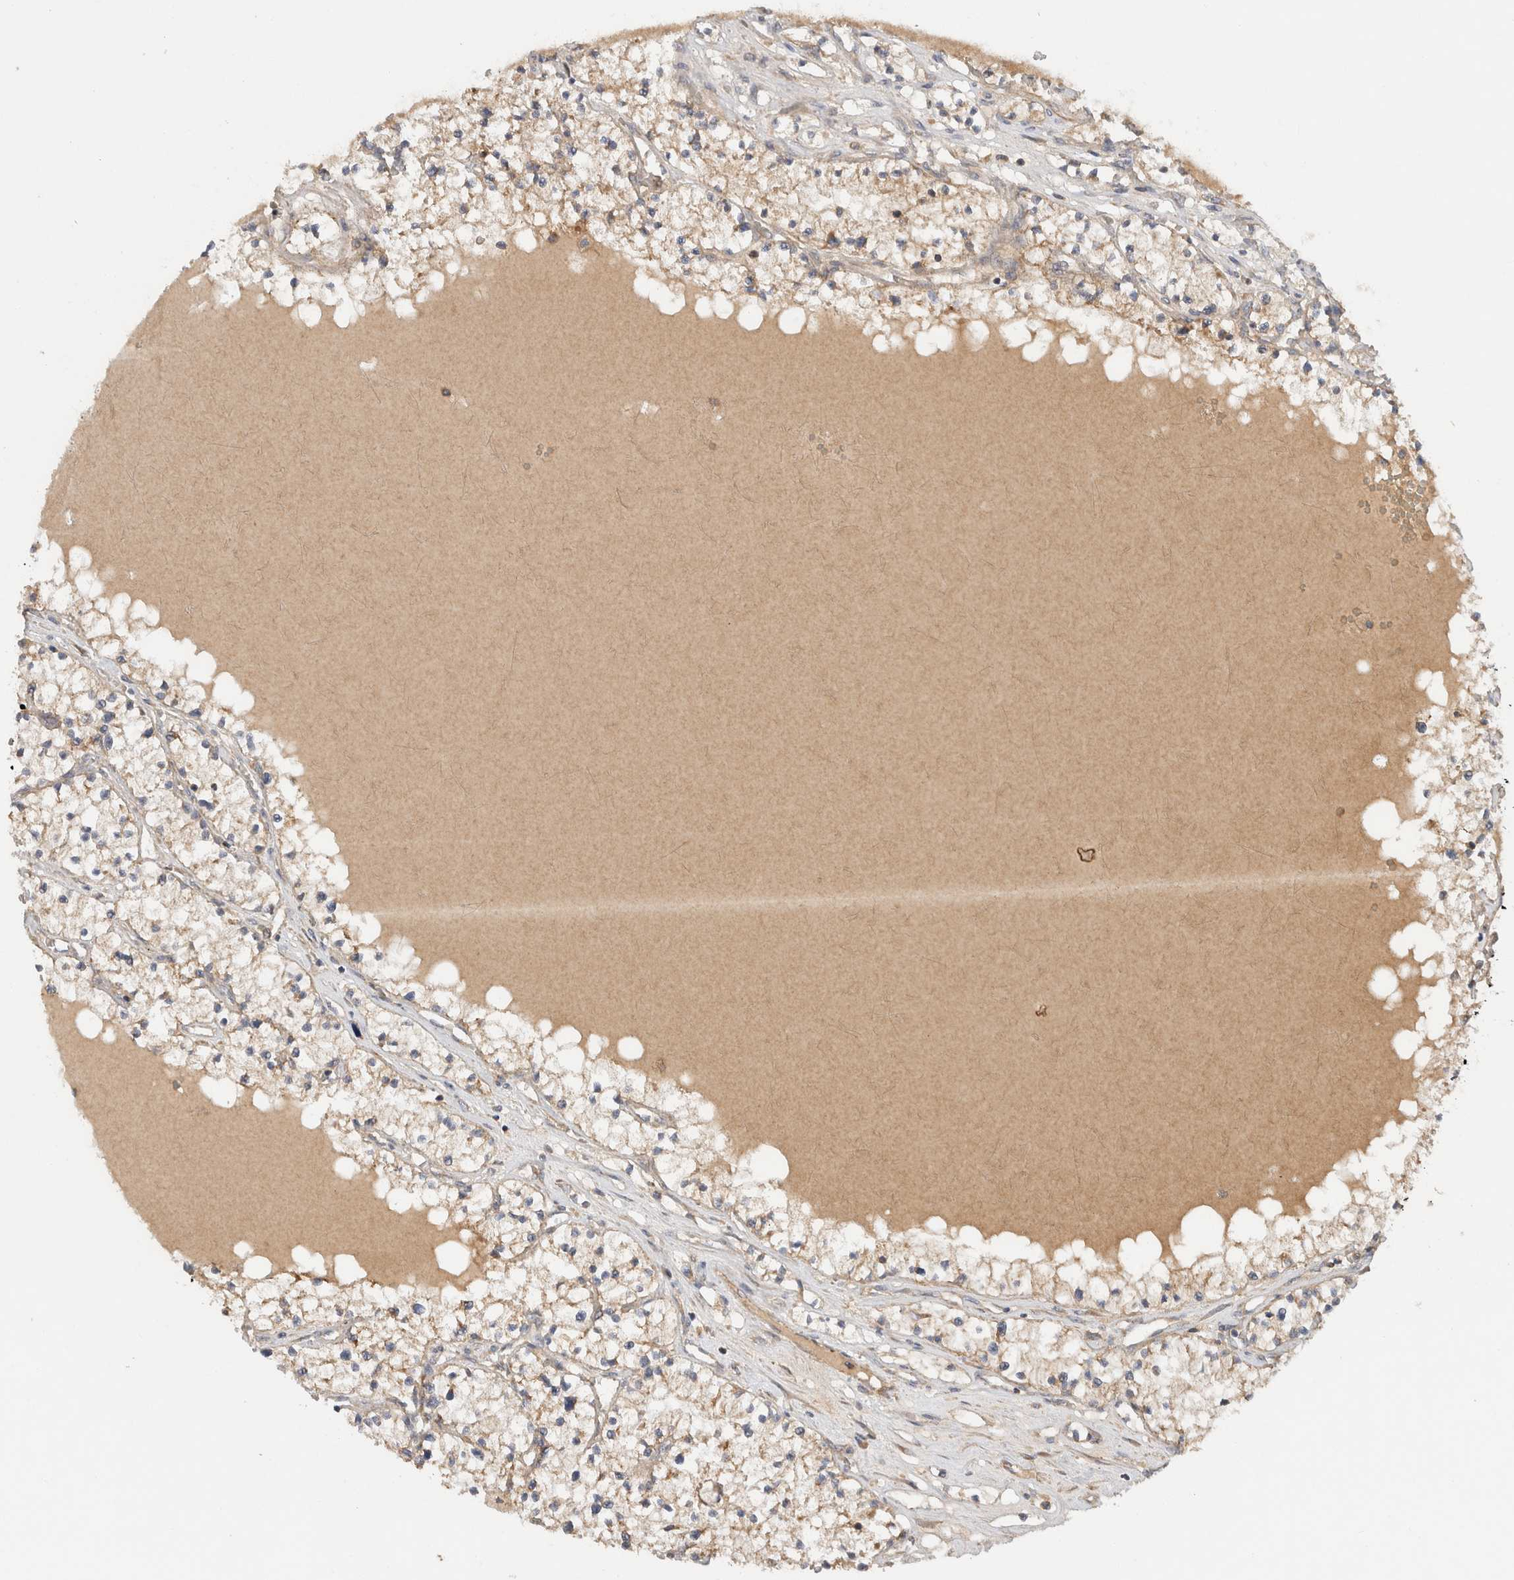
{"staining": {"intensity": "weak", "quantity": ">75%", "location": "cytoplasmic/membranous"}, "tissue": "renal cancer", "cell_type": "Tumor cells", "image_type": "cancer", "snomed": [{"axis": "morphology", "description": "Normal tissue, NOS"}, {"axis": "morphology", "description": "Adenocarcinoma, NOS"}, {"axis": "topography", "description": "Kidney"}], "caption": "The immunohistochemical stain labels weak cytoplasmic/membranous staining in tumor cells of renal cancer (adenocarcinoma) tissue. Immunohistochemistry stains the protein of interest in brown and the nuclei are stained blue.", "gene": "SGK3", "patient": {"sex": "male", "age": 68}}